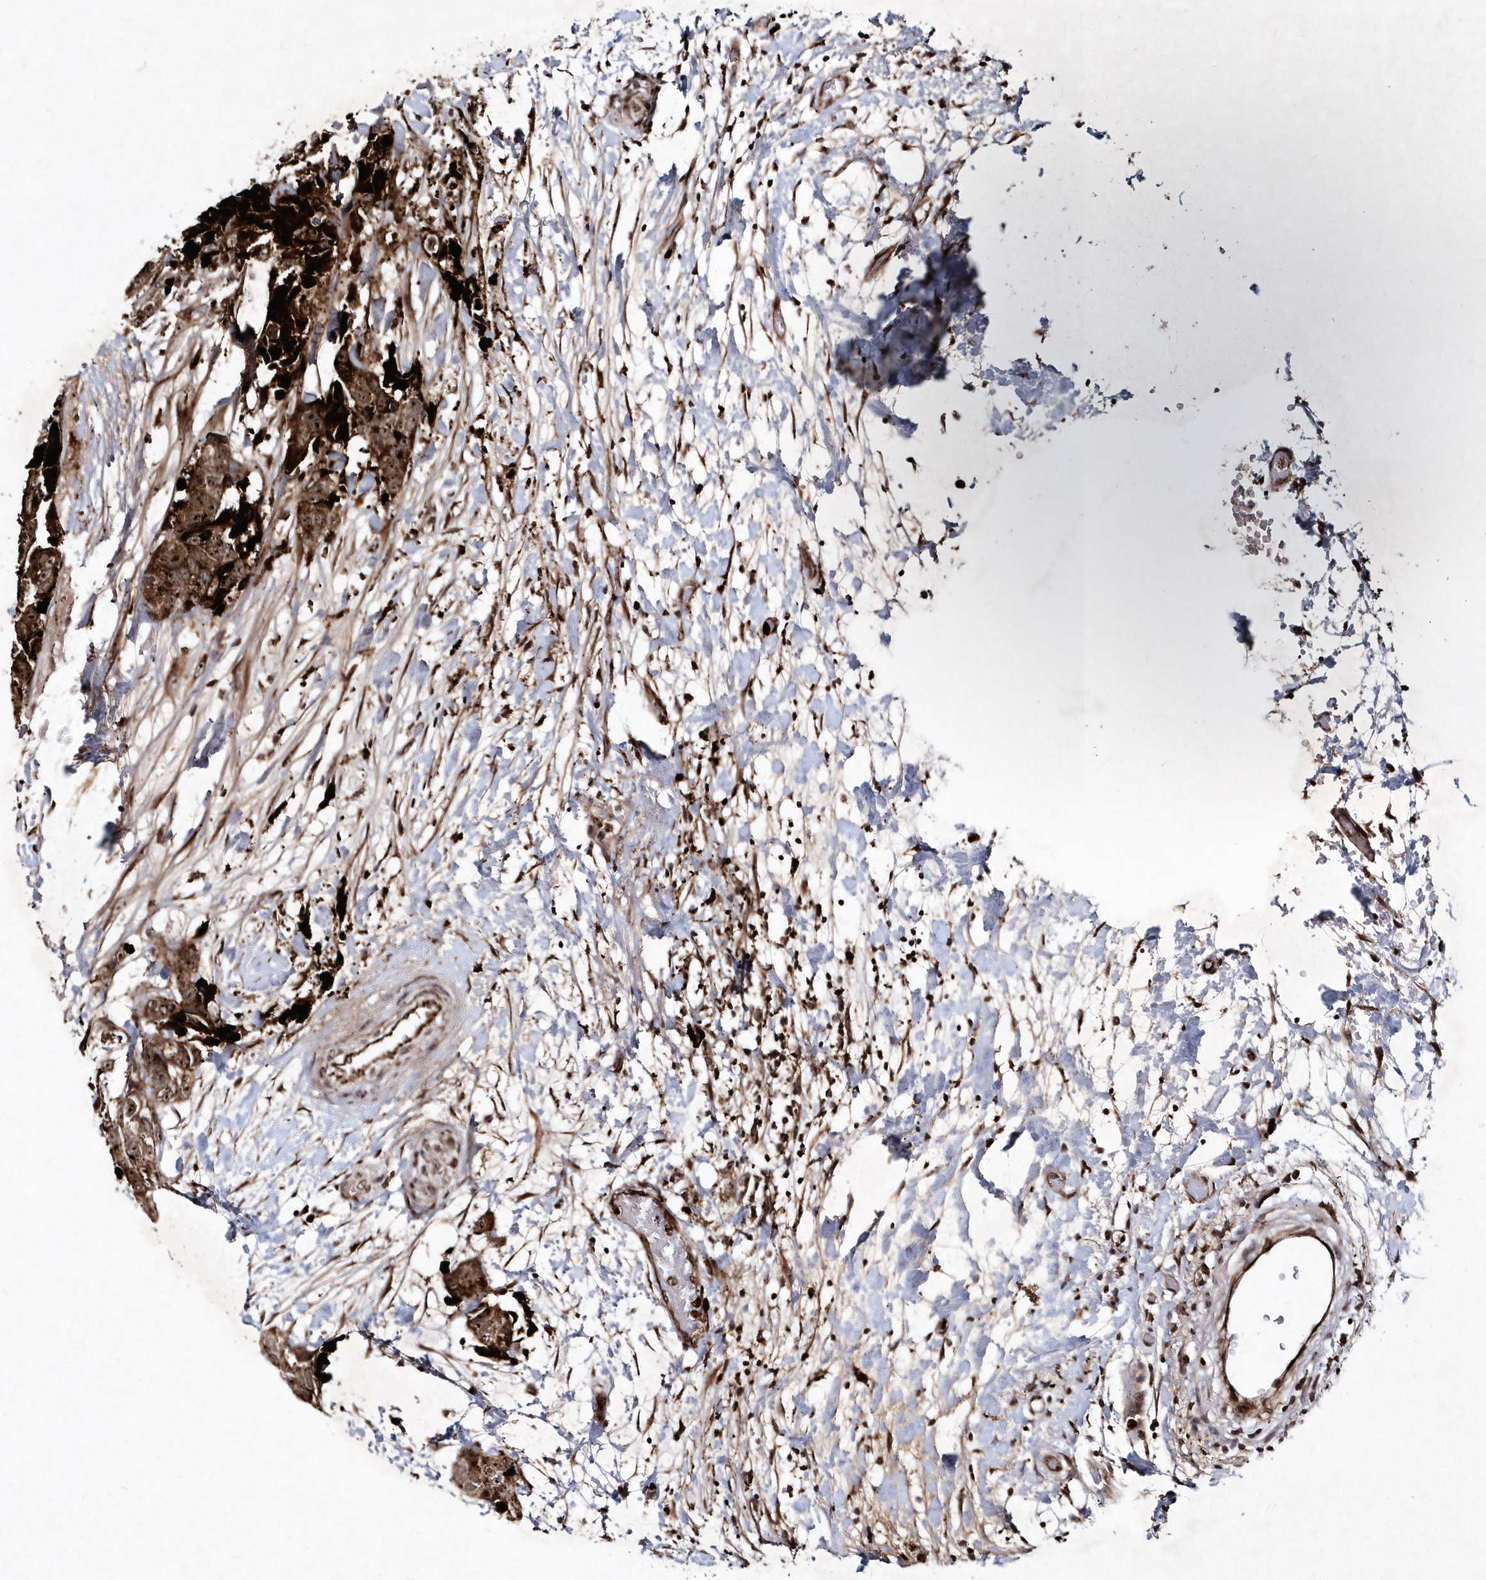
{"staining": {"intensity": "strong", "quantity": "25%-75%", "location": "cytoplasmic/membranous,nuclear"}, "tissue": "breast cancer", "cell_type": "Tumor cells", "image_type": "cancer", "snomed": [{"axis": "morphology", "description": "Duct carcinoma"}, {"axis": "topography", "description": "Breast"}], "caption": "Breast cancer tissue shows strong cytoplasmic/membranous and nuclear positivity in about 25%-75% of tumor cells, visualized by immunohistochemistry.", "gene": "SOWAHB", "patient": {"sex": "female", "age": 62}}